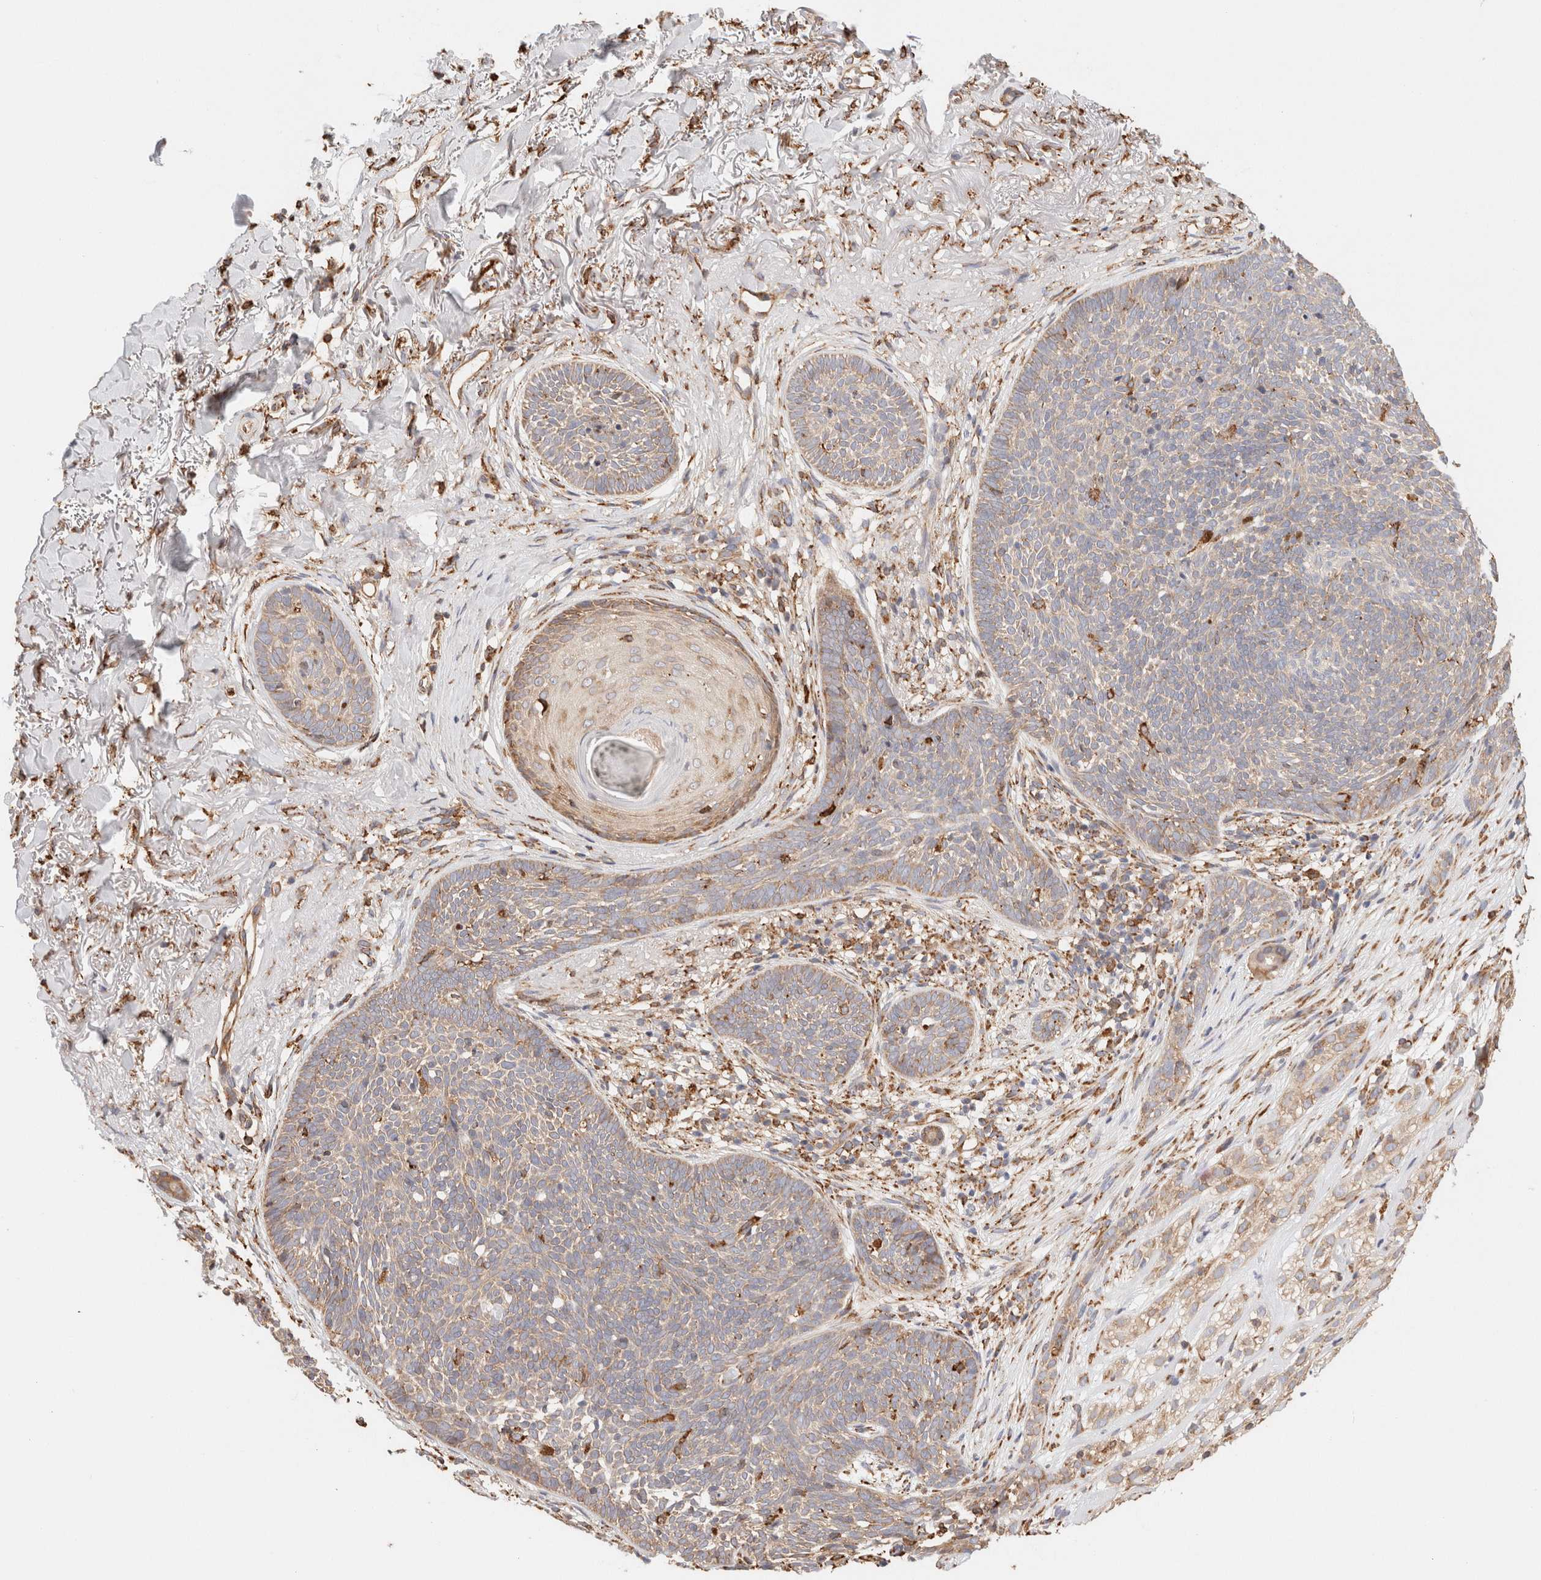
{"staining": {"intensity": "moderate", "quantity": "<25%", "location": "cytoplasmic/membranous"}, "tissue": "skin cancer", "cell_type": "Tumor cells", "image_type": "cancer", "snomed": [{"axis": "morphology", "description": "Basal cell carcinoma"}, {"axis": "topography", "description": "Skin"}], "caption": "There is low levels of moderate cytoplasmic/membranous staining in tumor cells of basal cell carcinoma (skin), as demonstrated by immunohistochemical staining (brown color).", "gene": "FER", "patient": {"sex": "female", "age": 70}}